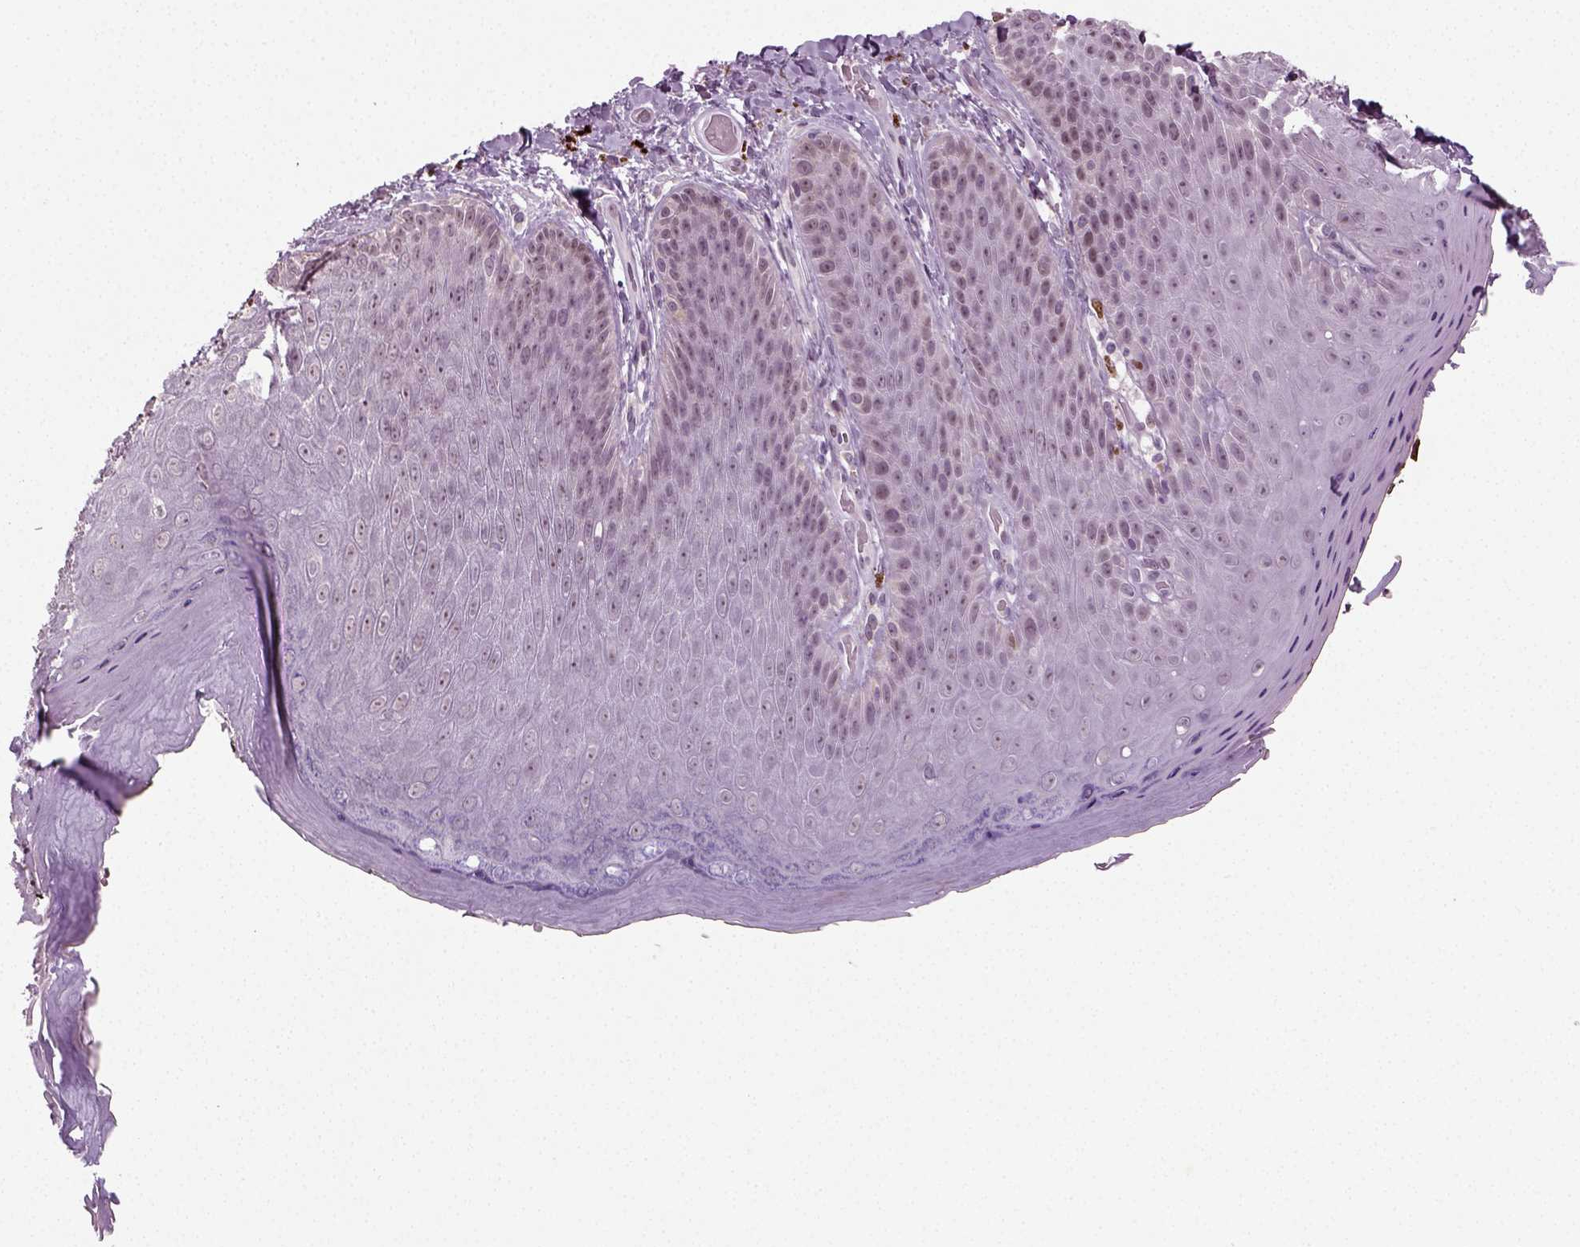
{"staining": {"intensity": "moderate", "quantity": "<25%", "location": "nuclear"}, "tissue": "skin", "cell_type": "Epidermal cells", "image_type": "normal", "snomed": [{"axis": "morphology", "description": "Normal tissue, NOS"}, {"axis": "topography", "description": "Anal"}], "caption": "A high-resolution photomicrograph shows immunohistochemistry (IHC) staining of normal skin, which exhibits moderate nuclear positivity in approximately <25% of epidermal cells.", "gene": "SYNGAP1", "patient": {"sex": "male", "age": 53}}